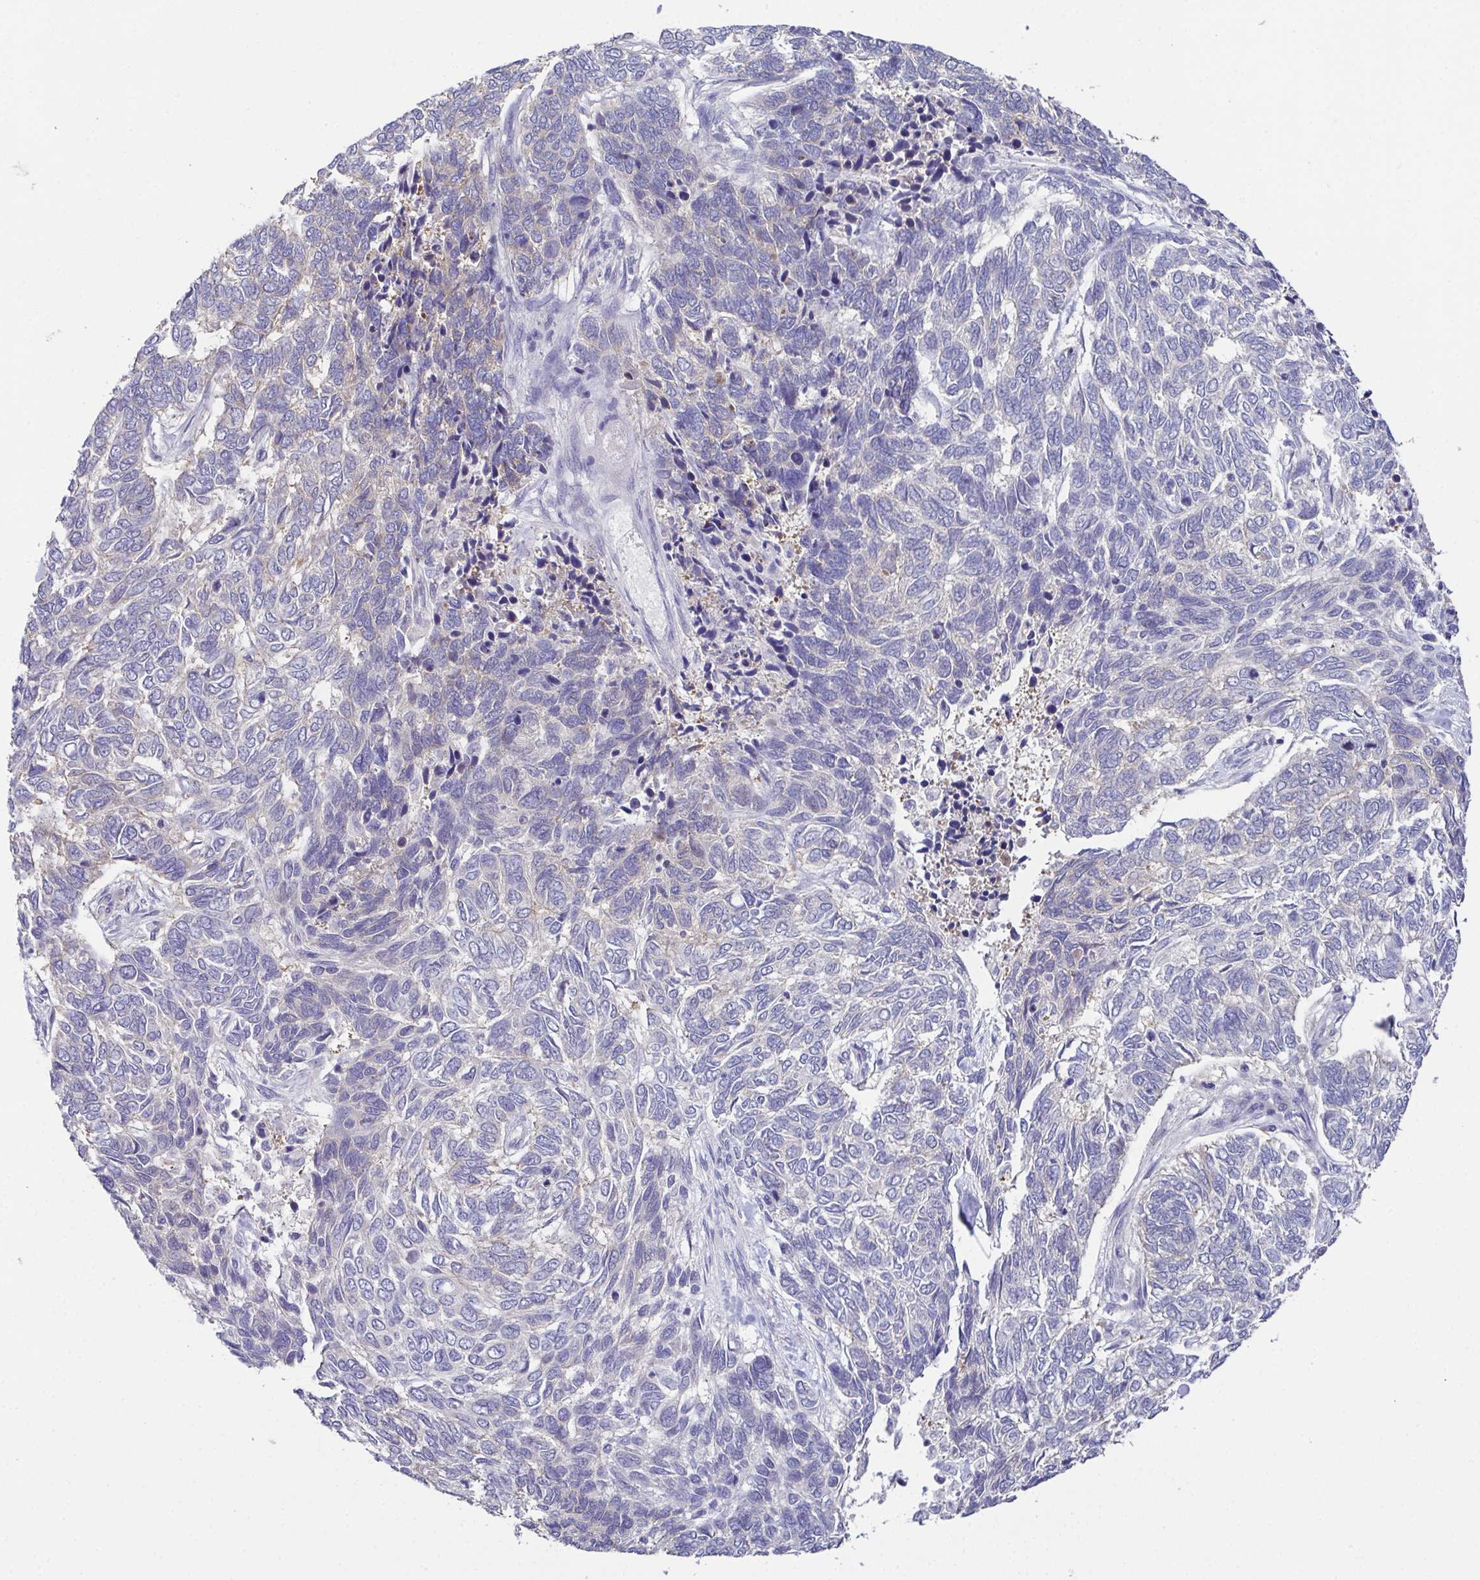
{"staining": {"intensity": "negative", "quantity": "none", "location": "none"}, "tissue": "skin cancer", "cell_type": "Tumor cells", "image_type": "cancer", "snomed": [{"axis": "morphology", "description": "Basal cell carcinoma"}, {"axis": "topography", "description": "Skin"}], "caption": "A photomicrograph of skin cancer (basal cell carcinoma) stained for a protein demonstrates no brown staining in tumor cells. (DAB (3,3'-diaminobenzidine) IHC with hematoxylin counter stain).", "gene": "CFAP97D1", "patient": {"sex": "female", "age": 65}}